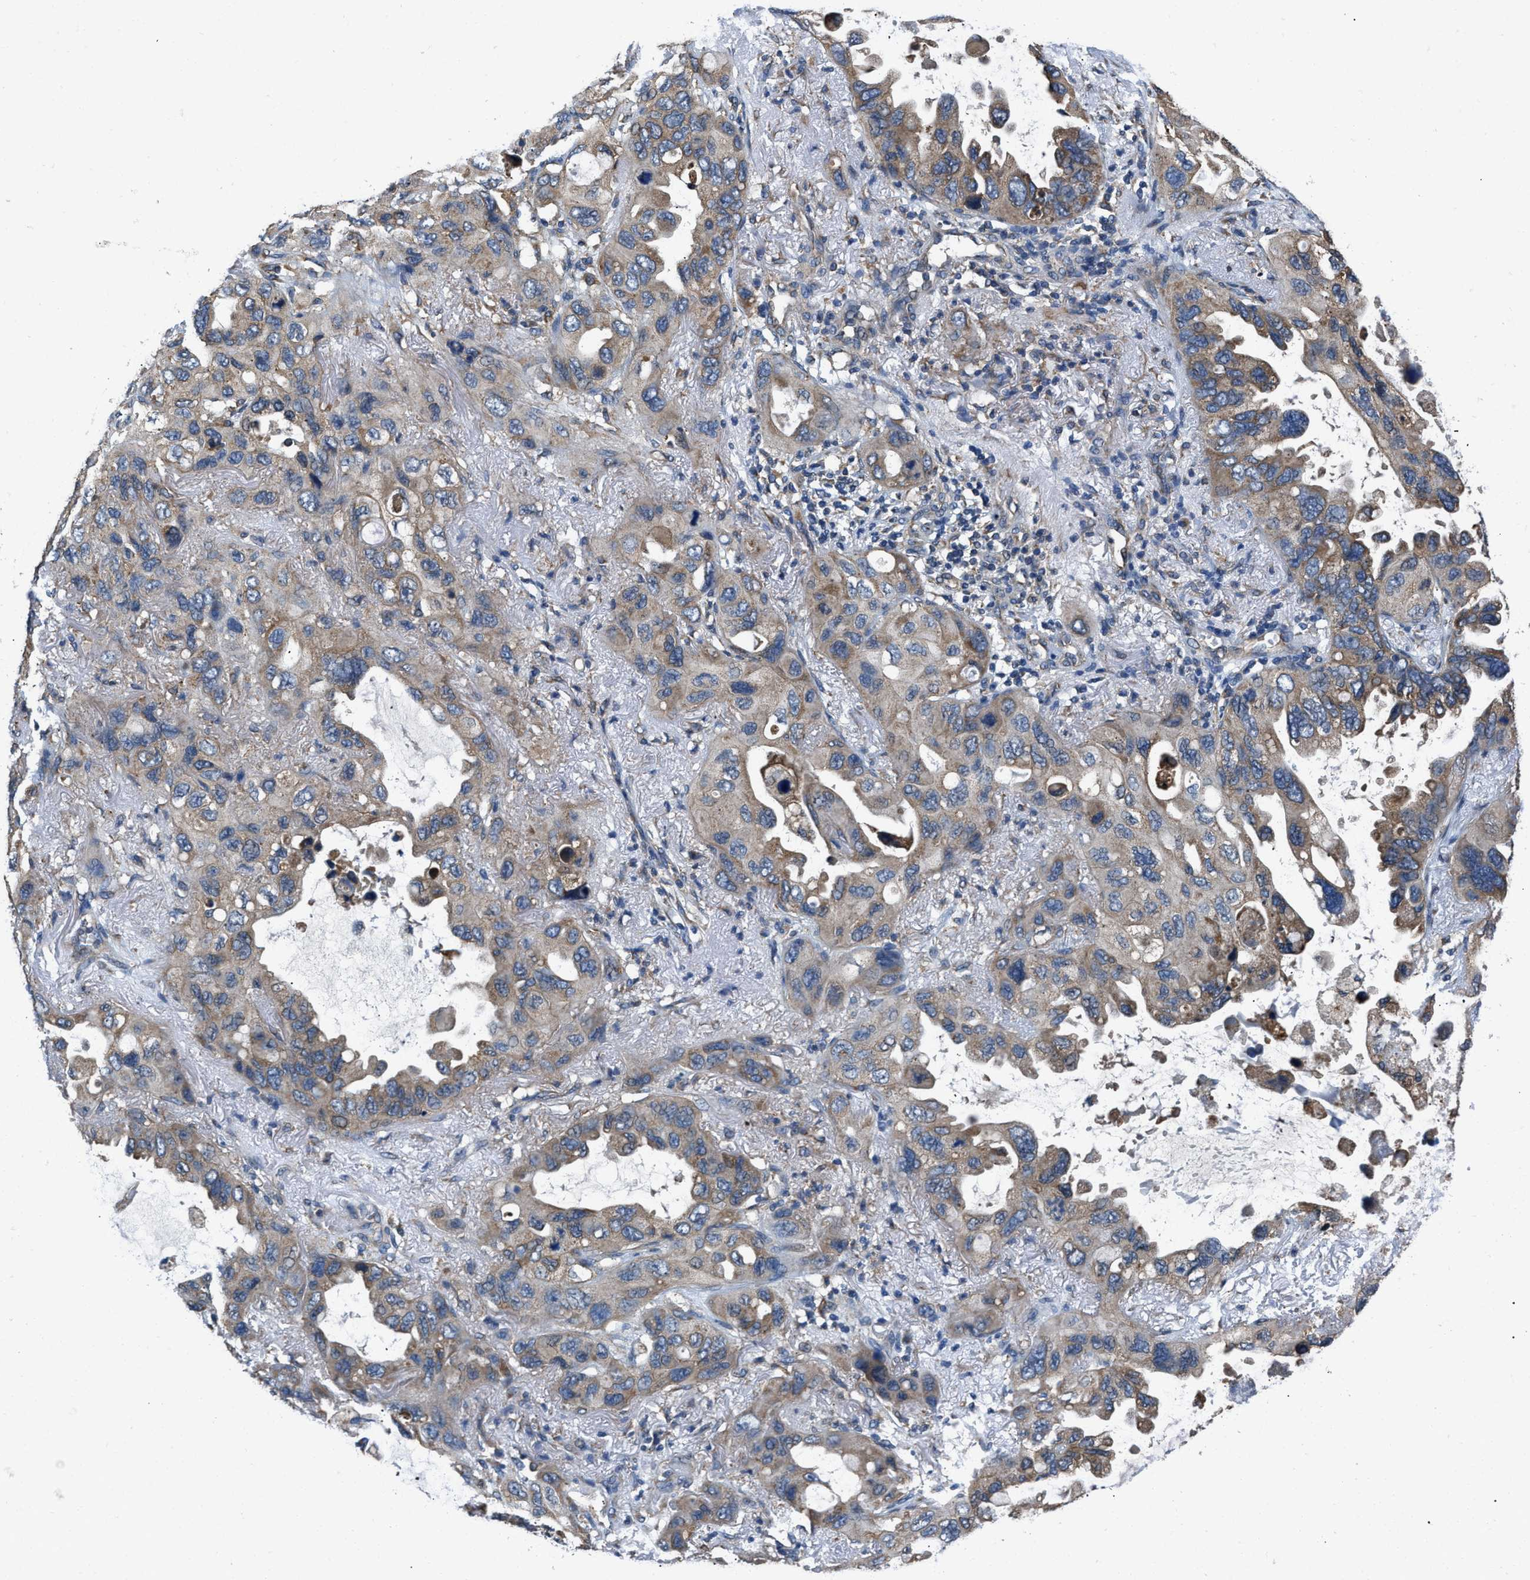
{"staining": {"intensity": "moderate", "quantity": ">75%", "location": "cytoplasmic/membranous"}, "tissue": "lung cancer", "cell_type": "Tumor cells", "image_type": "cancer", "snomed": [{"axis": "morphology", "description": "Squamous cell carcinoma, NOS"}, {"axis": "topography", "description": "Lung"}], "caption": "Immunohistochemical staining of human lung cancer (squamous cell carcinoma) shows moderate cytoplasmic/membranous protein expression in approximately >75% of tumor cells.", "gene": "CEP128", "patient": {"sex": "female", "age": 73}}